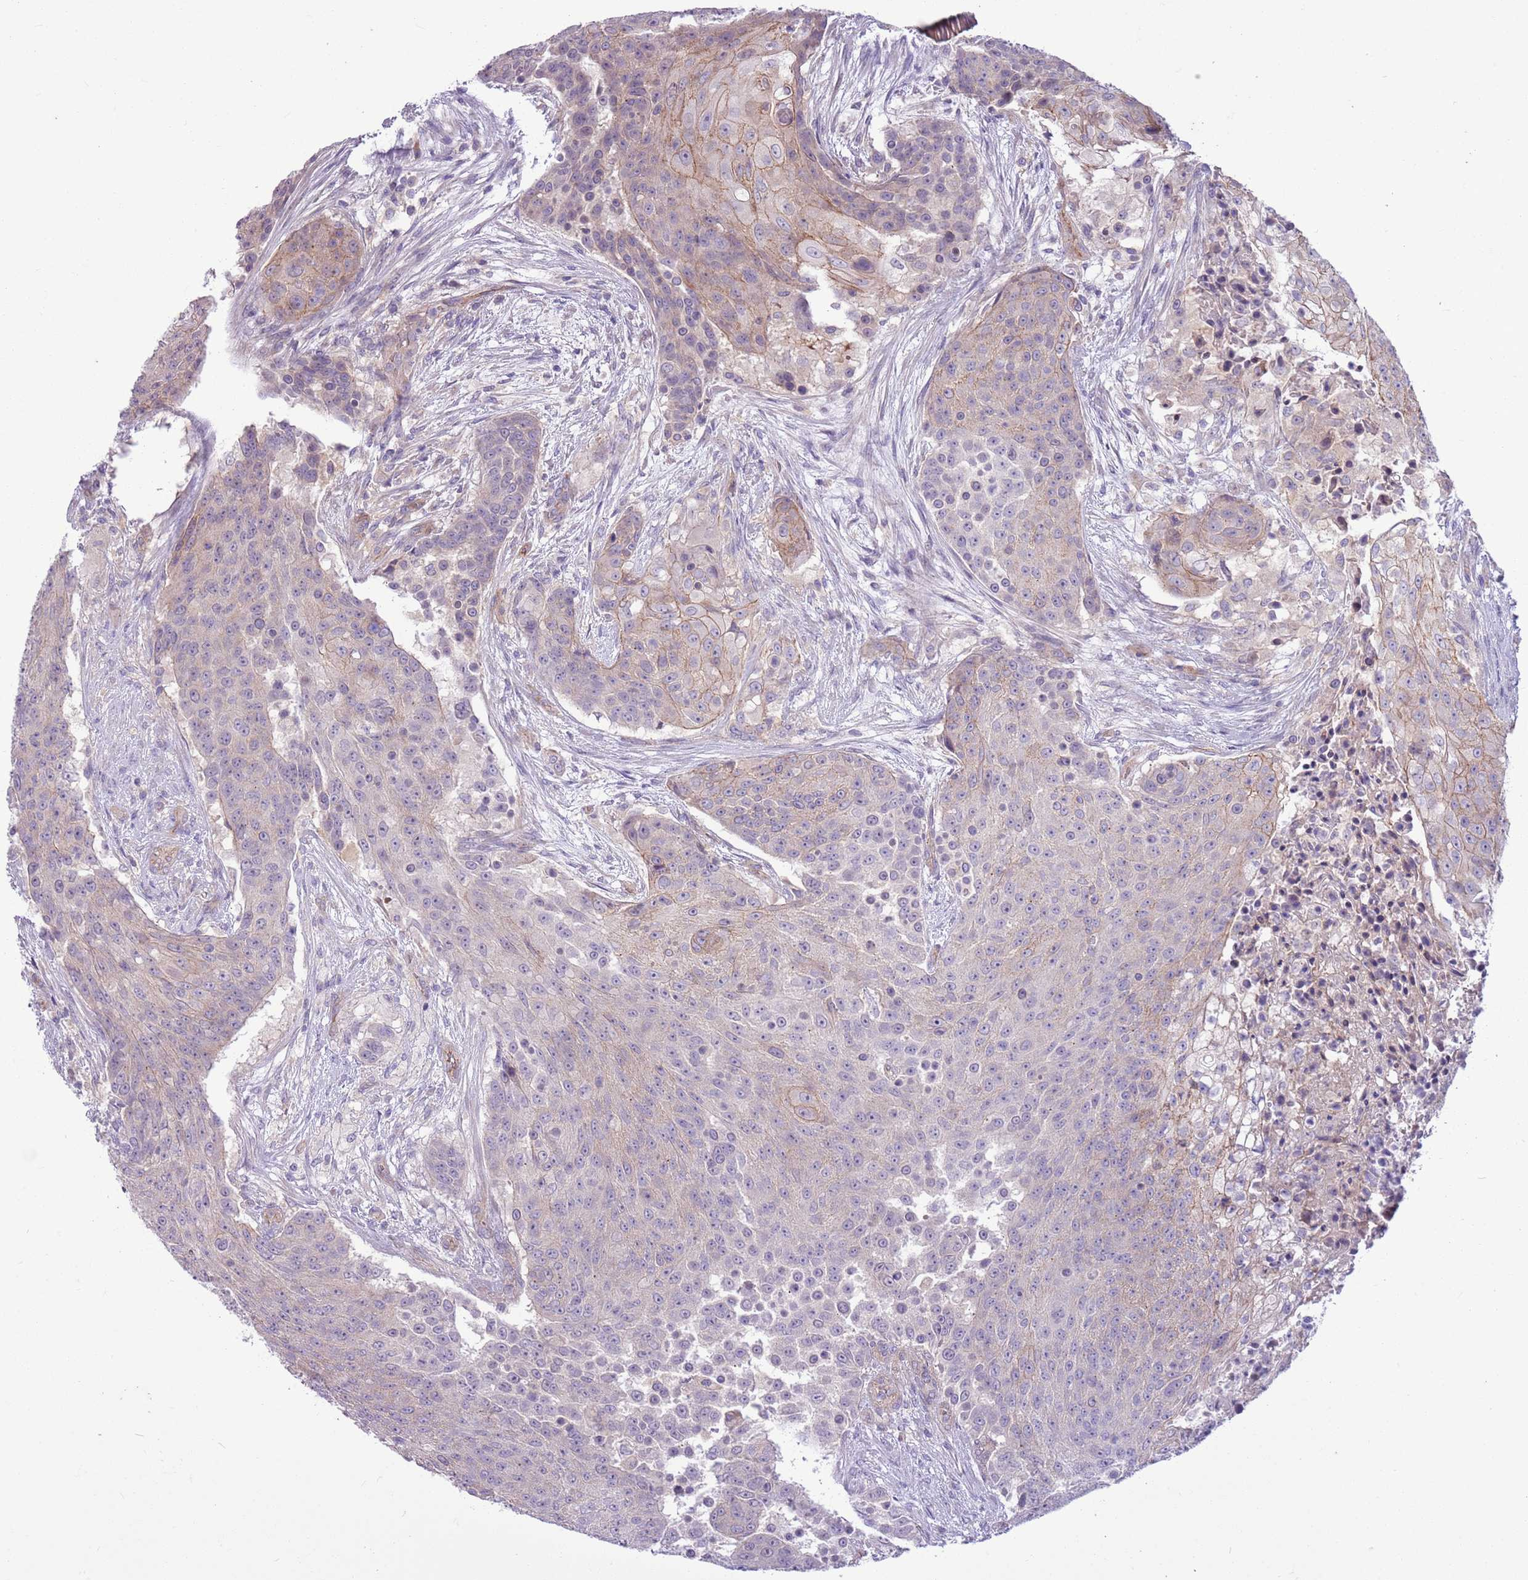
{"staining": {"intensity": "weak", "quantity": "25%-75%", "location": "cytoplasmic/membranous"}, "tissue": "urothelial cancer", "cell_type": "Tumor cells", "image_type": "cancer", "snomed": [{"axis": "morphology", "description": "Urothelial carcinoma, High grade"}, {"axis": "topography", "description": "Urinary bladder"}], "caption": "This is a histology image of immunohistochemistry (IHC) staining of urothelial carcinoma (high-grade), which shows weak staining in the cytoplasmic/membranous of tumor cells.", "gene": "PARP8", "patient": {"sex": "female", "age": 63}}